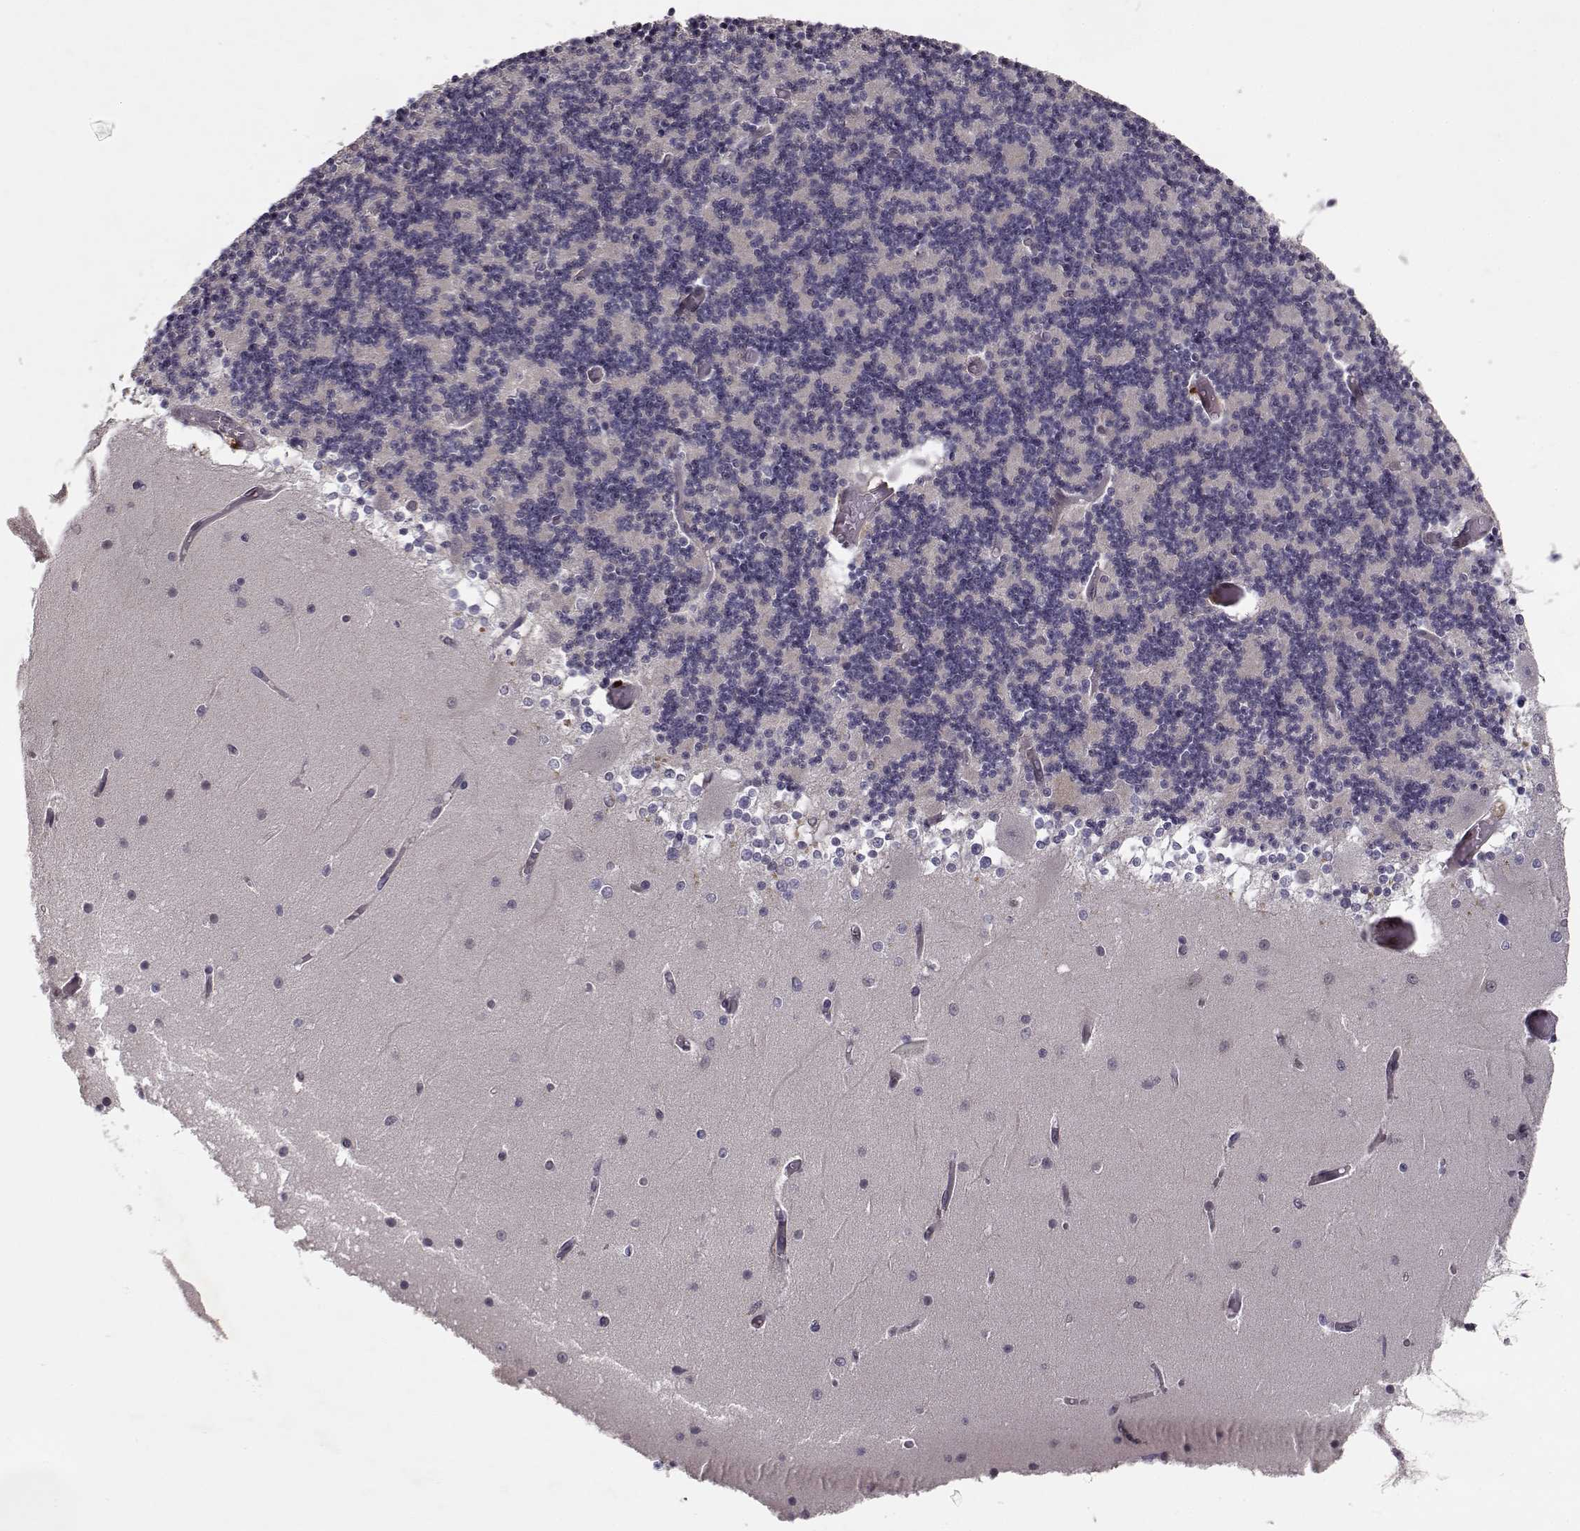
{"staining": {"intensity": "negative", "quantity": "none", "location": "none"}, "tissue": "cerebellum", "cell_type": "Cells in granular layer", "image_type": "normal", "snomed": [{"axis": "morphology", "description": "Normal tissue, NOS"}, {"axis": "topography", "description": "Cerebellum"}], "caption": "This is a histopathology image of immunohistochemistry (IHC) staining of normal cerebellum, which shows no staining in cells in granular layer.", "gene": "RANBP1", "patient": {"sex": "female", "age": 28}}